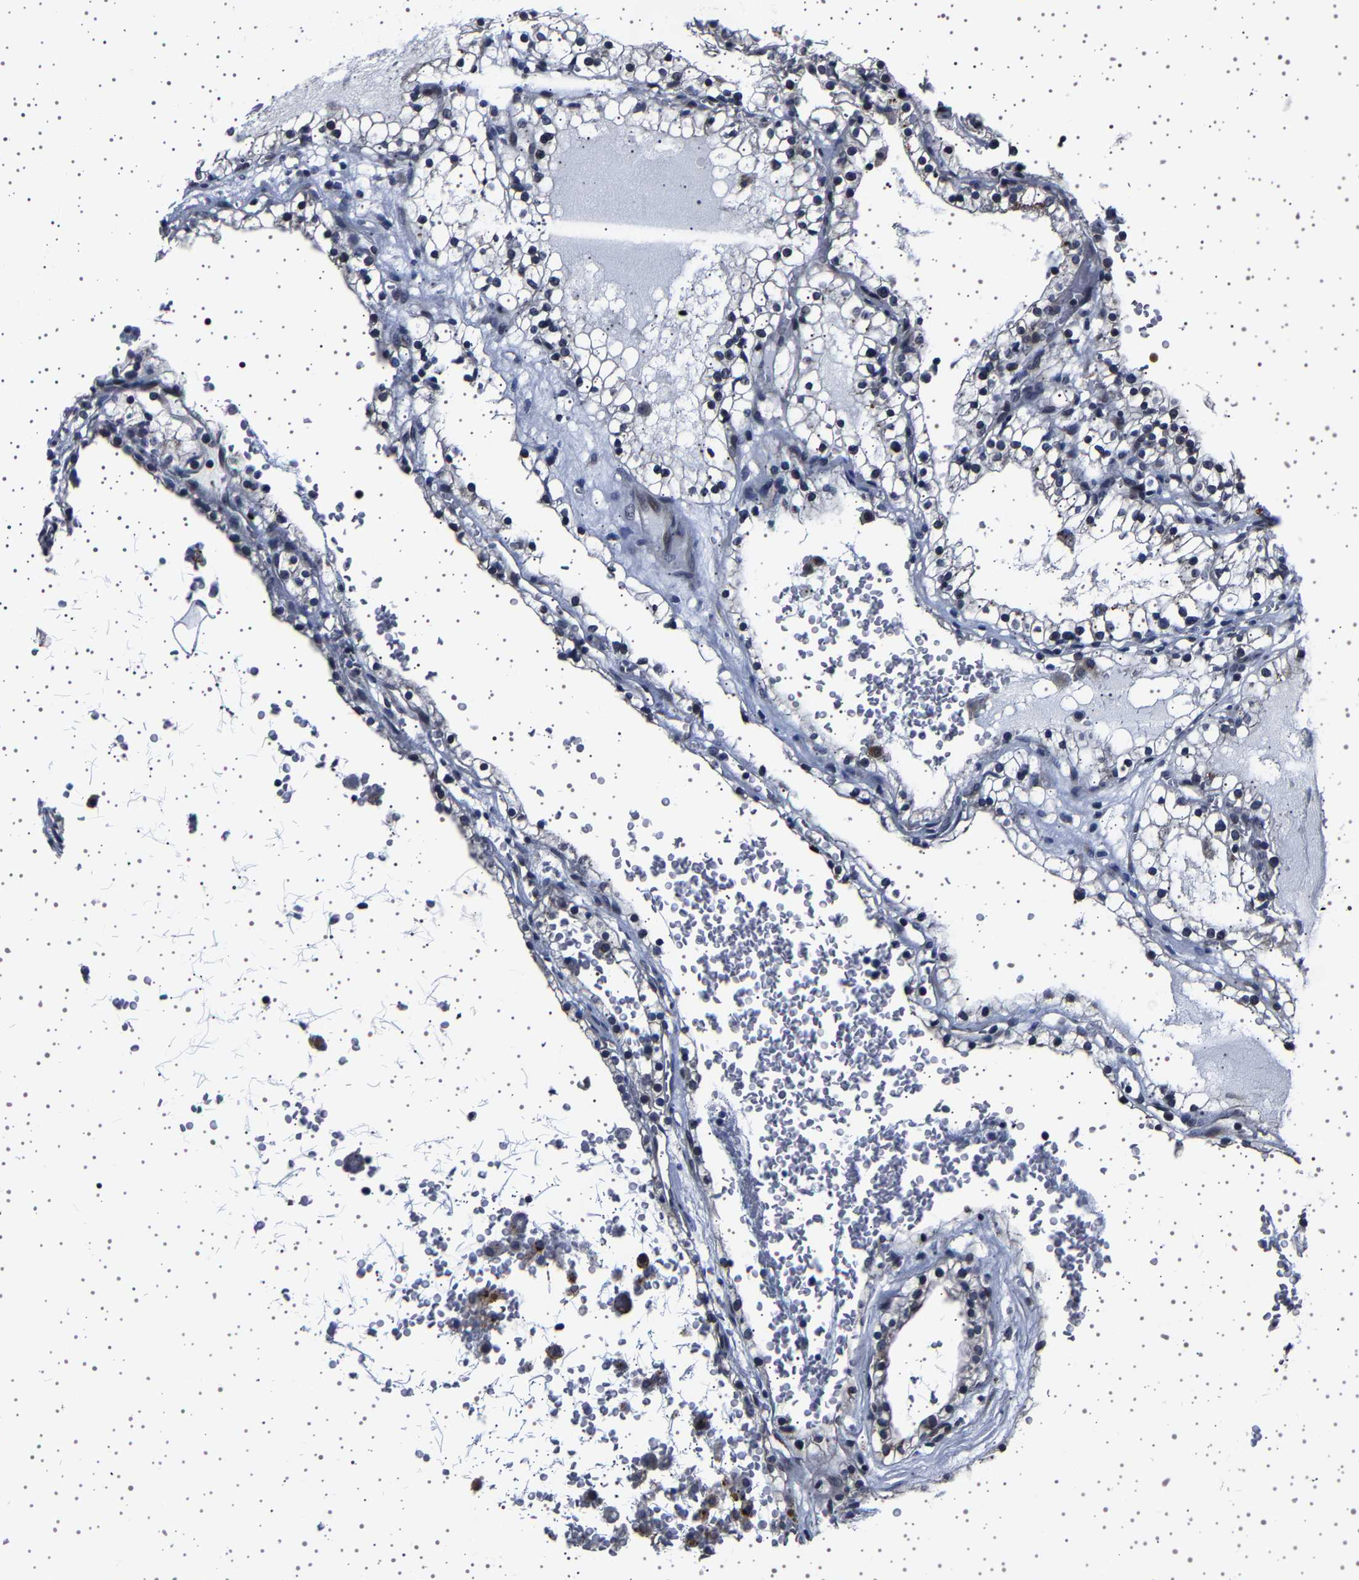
{"staining": {"intensity": "negative", "quantity": "none", "location": "none"}, "tissue": "renal cancer", "cell_type": "Tumor cells", "image_type": "cancer", "snomed": [{"axis": "morphology", "description": "Adenocarcinoma, NOS"}, {"axis": "topography", "description": "Kidney"}], "caption": "This is an immunohistochemistry photomicrograph of renal cancer (adenocarcinoma). There is no staining in tumor cells.", "gene": "IL10RB", "patient": {"sex": "female", "age": 41}}